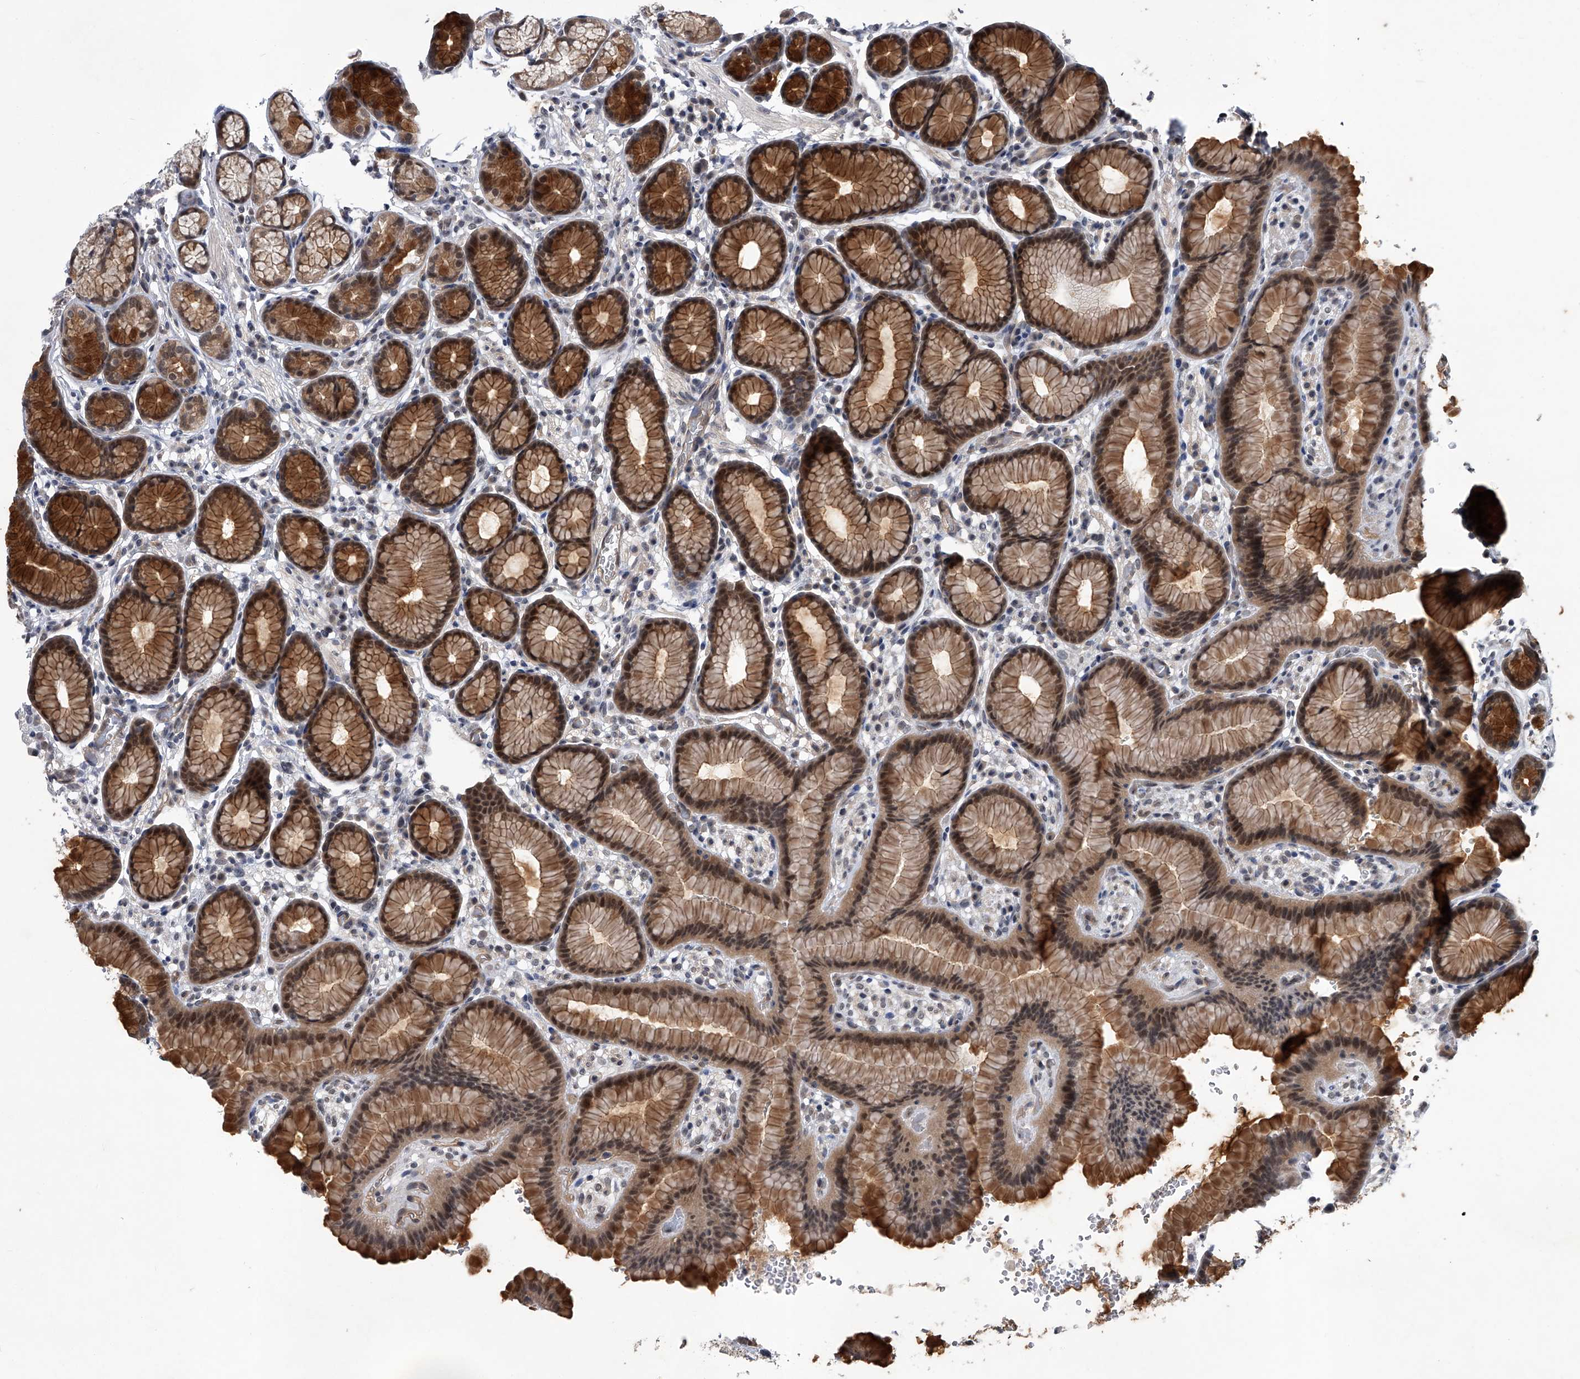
{"staining": {"intensity": "strong", "quantity": "25%-75%", "location": "cytoplasmic/membranous,nuclear"}, "tissue": "stomach", "cell_type": "Glandular cells", "image_type": "normal", "snomed": [{"axis": "morphology", "description": "Normal tissue, NOS"}, {"axis": "topography", "description": "Stomach"}], "caption": "IHC image of unremarkable human stomach stained for a protein (brown), which exhibits high levels of strong cytoplasmic/membranous,nuclear positivity in approximately 25%-75% of glandular cells.", "gene": "SLC12A8", "patient": {"sex": "male", "age": 42}}